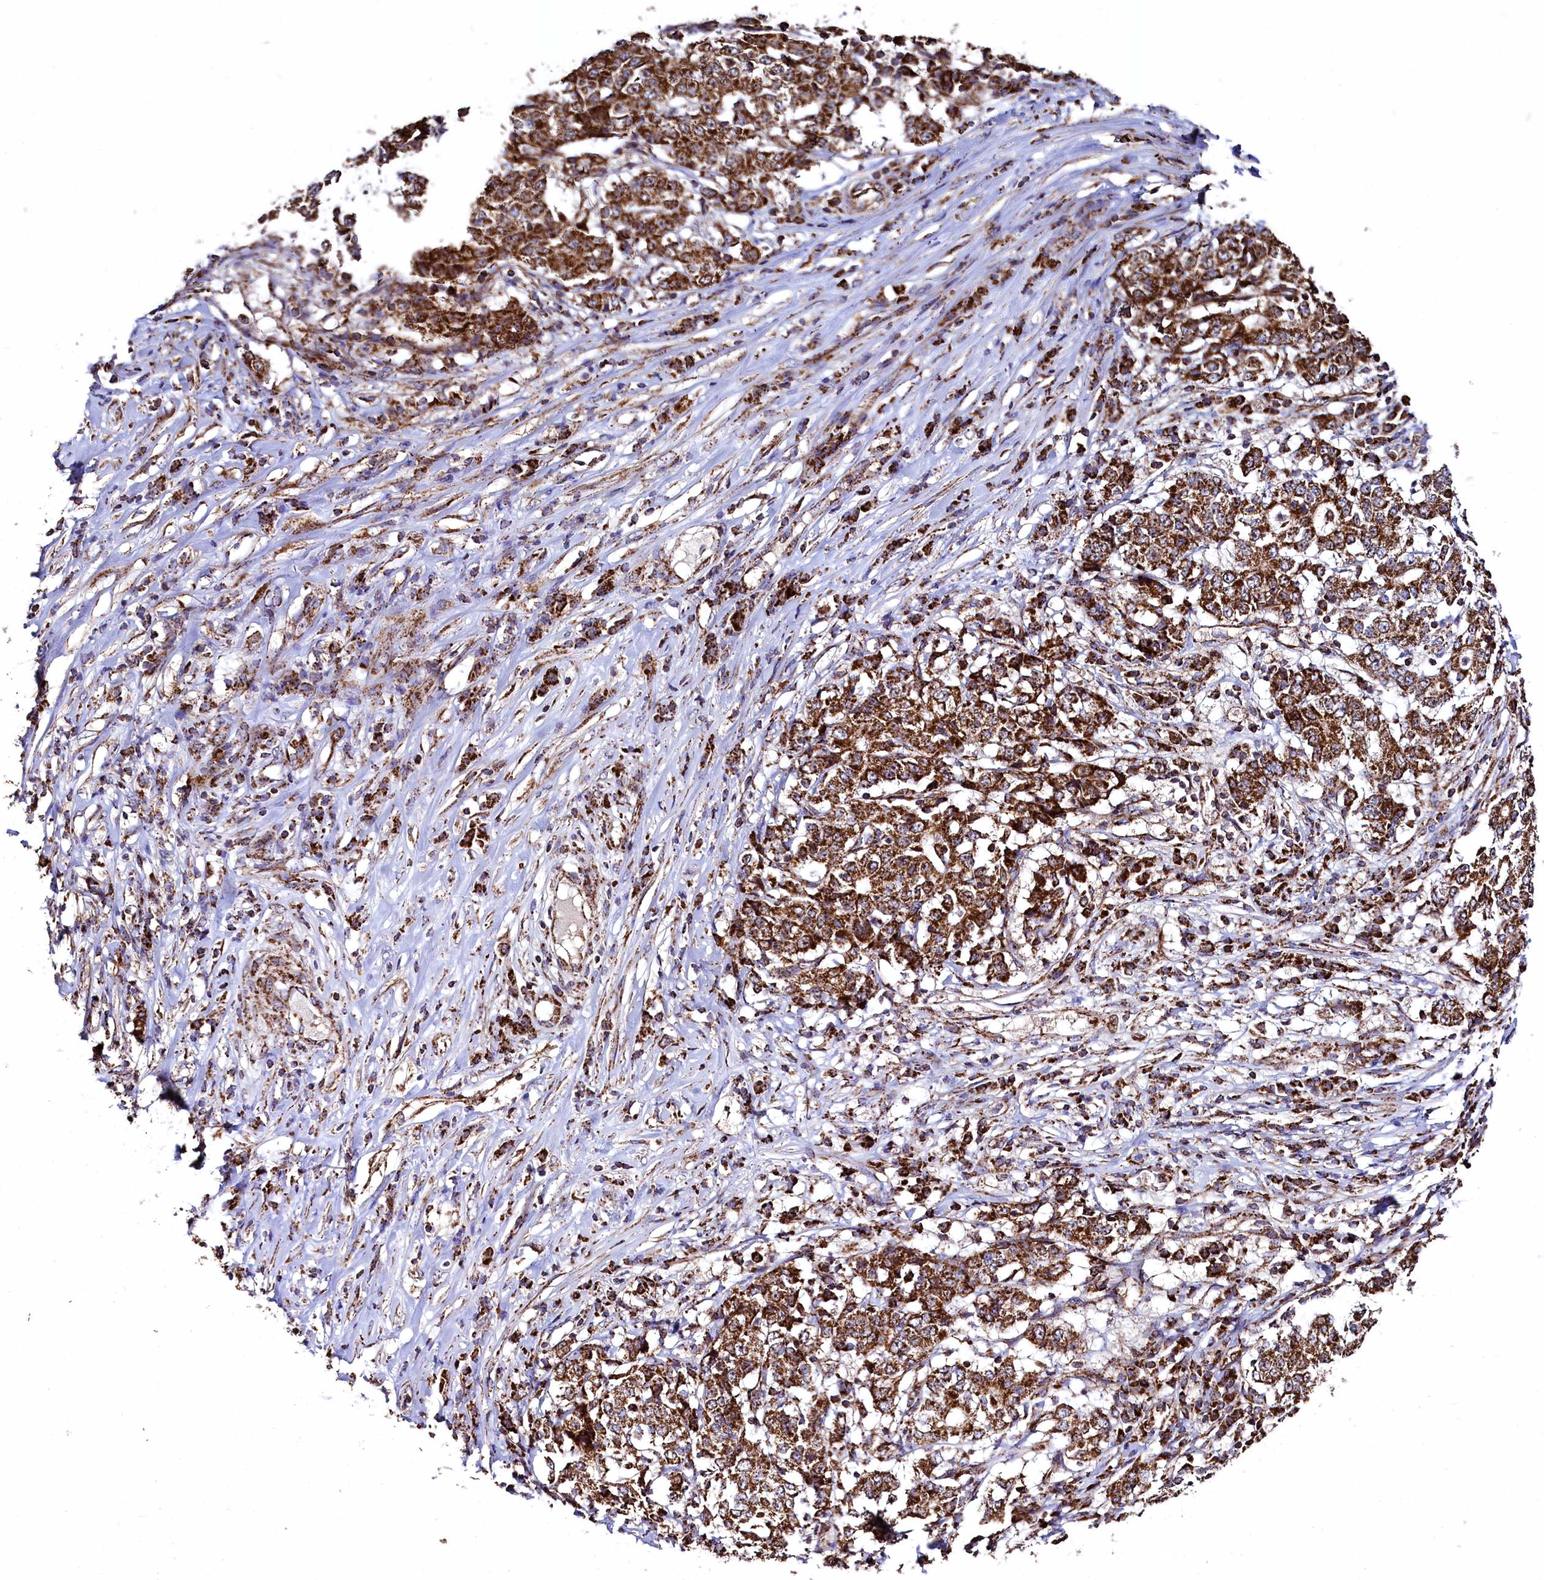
{"staining": {"intensity": "strong", "quantity": ">75%", "location": "cytoplasmic/membranous"}, "tissue": "stomach cancer", "cell_type": "Tumor cells", "image_type": "cancer", "snomed": [{"axis": "morphology", "description": "Adenocarcinoma, NOS"}, {"axis": "topography", "description": "Stomach"}], "caption": "Immunohistochemical staining of stomach adenocarcinoma shows high levels of strong cytoplasmic/membranous protein staining in about >75% of tumor cells. The protein is stained brown, and the nuclei are stained in blue (DAB (3,3'-diaminobenzidine) IHC with brightfield microscopy, high magnification).", "gene": "CLYBL", "patient": {"sex": "male", "age": 59}}